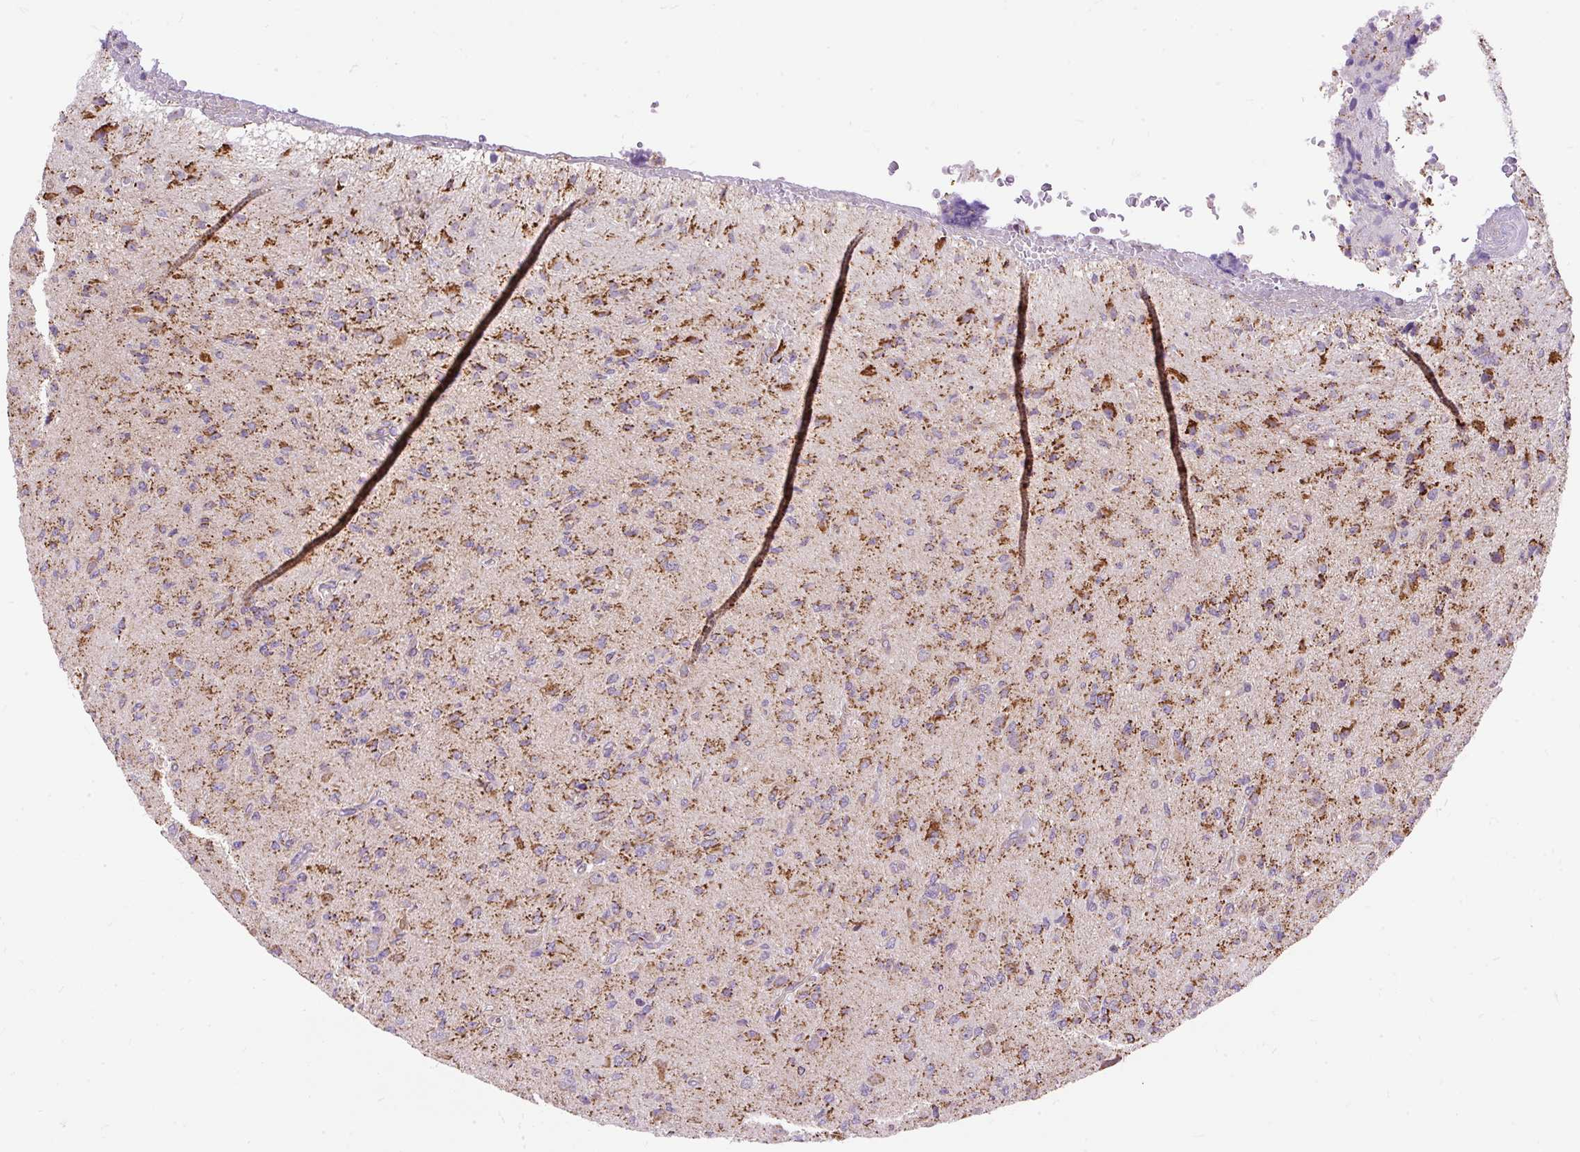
{"staining": {"intensity": "moderate", "quantity": ">75%", "location": "cytoplasmic/membranous"}, "tissue": "glioma", "cell_type": "Tumor cells", "image_type": "cancer", "snomed": [{"axis": "morphology", "description": "Glioma, malignant, High grade"}, {"axis": "topography", "description": "Brain"}], "caption": "Immunohistochemistry (DAB (3,3'-diaminobenzidine)) staining of high-grade glioma (malignant) displays moderate cytoplasmic/membranous protein positivity in approximately >75% of tumor cells.", "gene": "CEP290", "patient": {"sex": "male", "age": 36}}